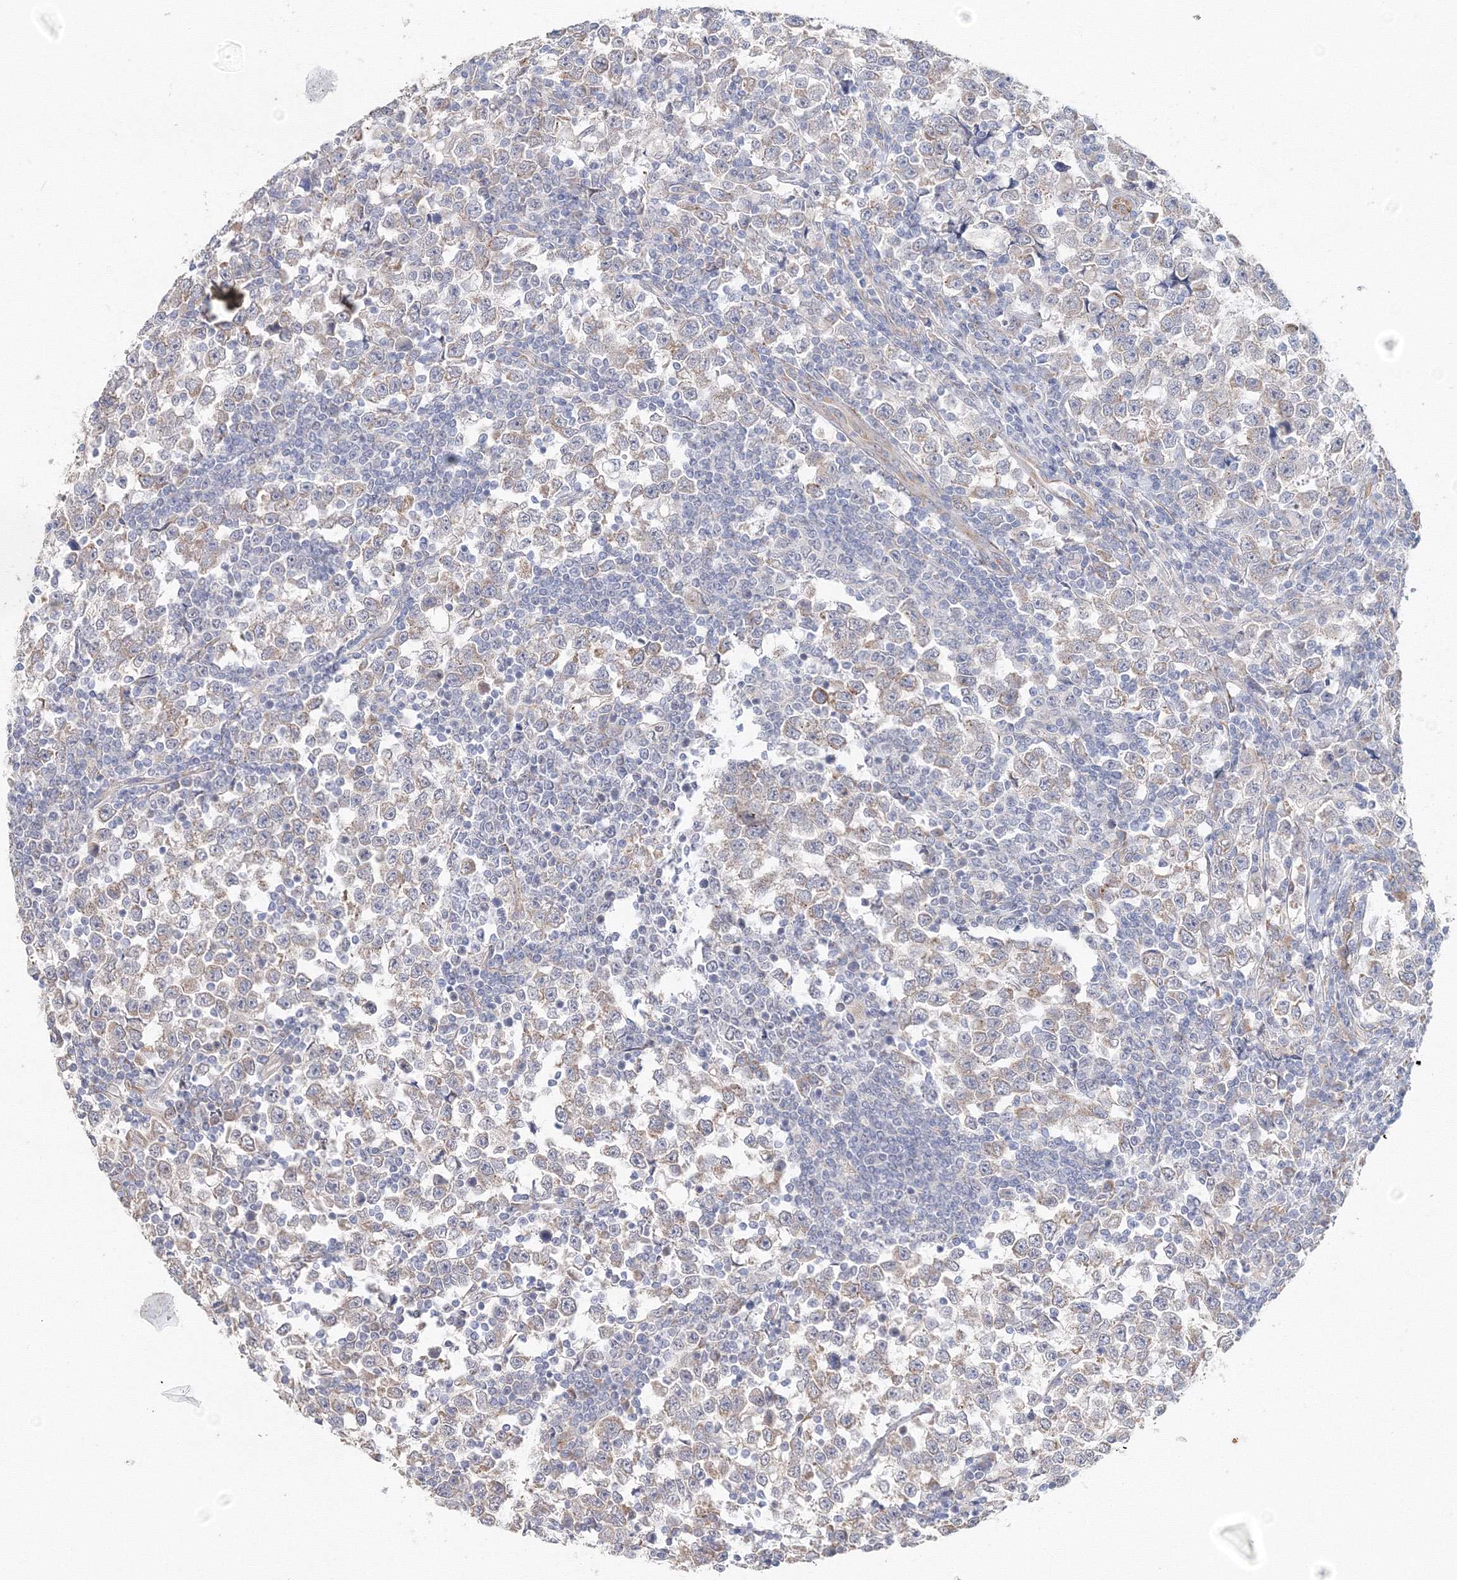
{"staining": {"intensity": "weak", "quantity": "25%-75%", "location": "cytoplasmic/membranous"}, "tissue": "testis cancer", "cell_type": "Tumor cells", "image_type": "cancer", "snomed": [{"axis": "morphology", "description": "Normal tissue, NOS"}, {"axis": "morphology", "description": "Seminoma, NOS"}, {"axis": "topography", "description": "Testis"}], "caption": "Weak cytoplasmic/membranous staining is appreciated in about 25%-75% of tumor cells in testis cancer.", "gene": "DHRS12", "patient": {"sex": "male", "age": 43}}